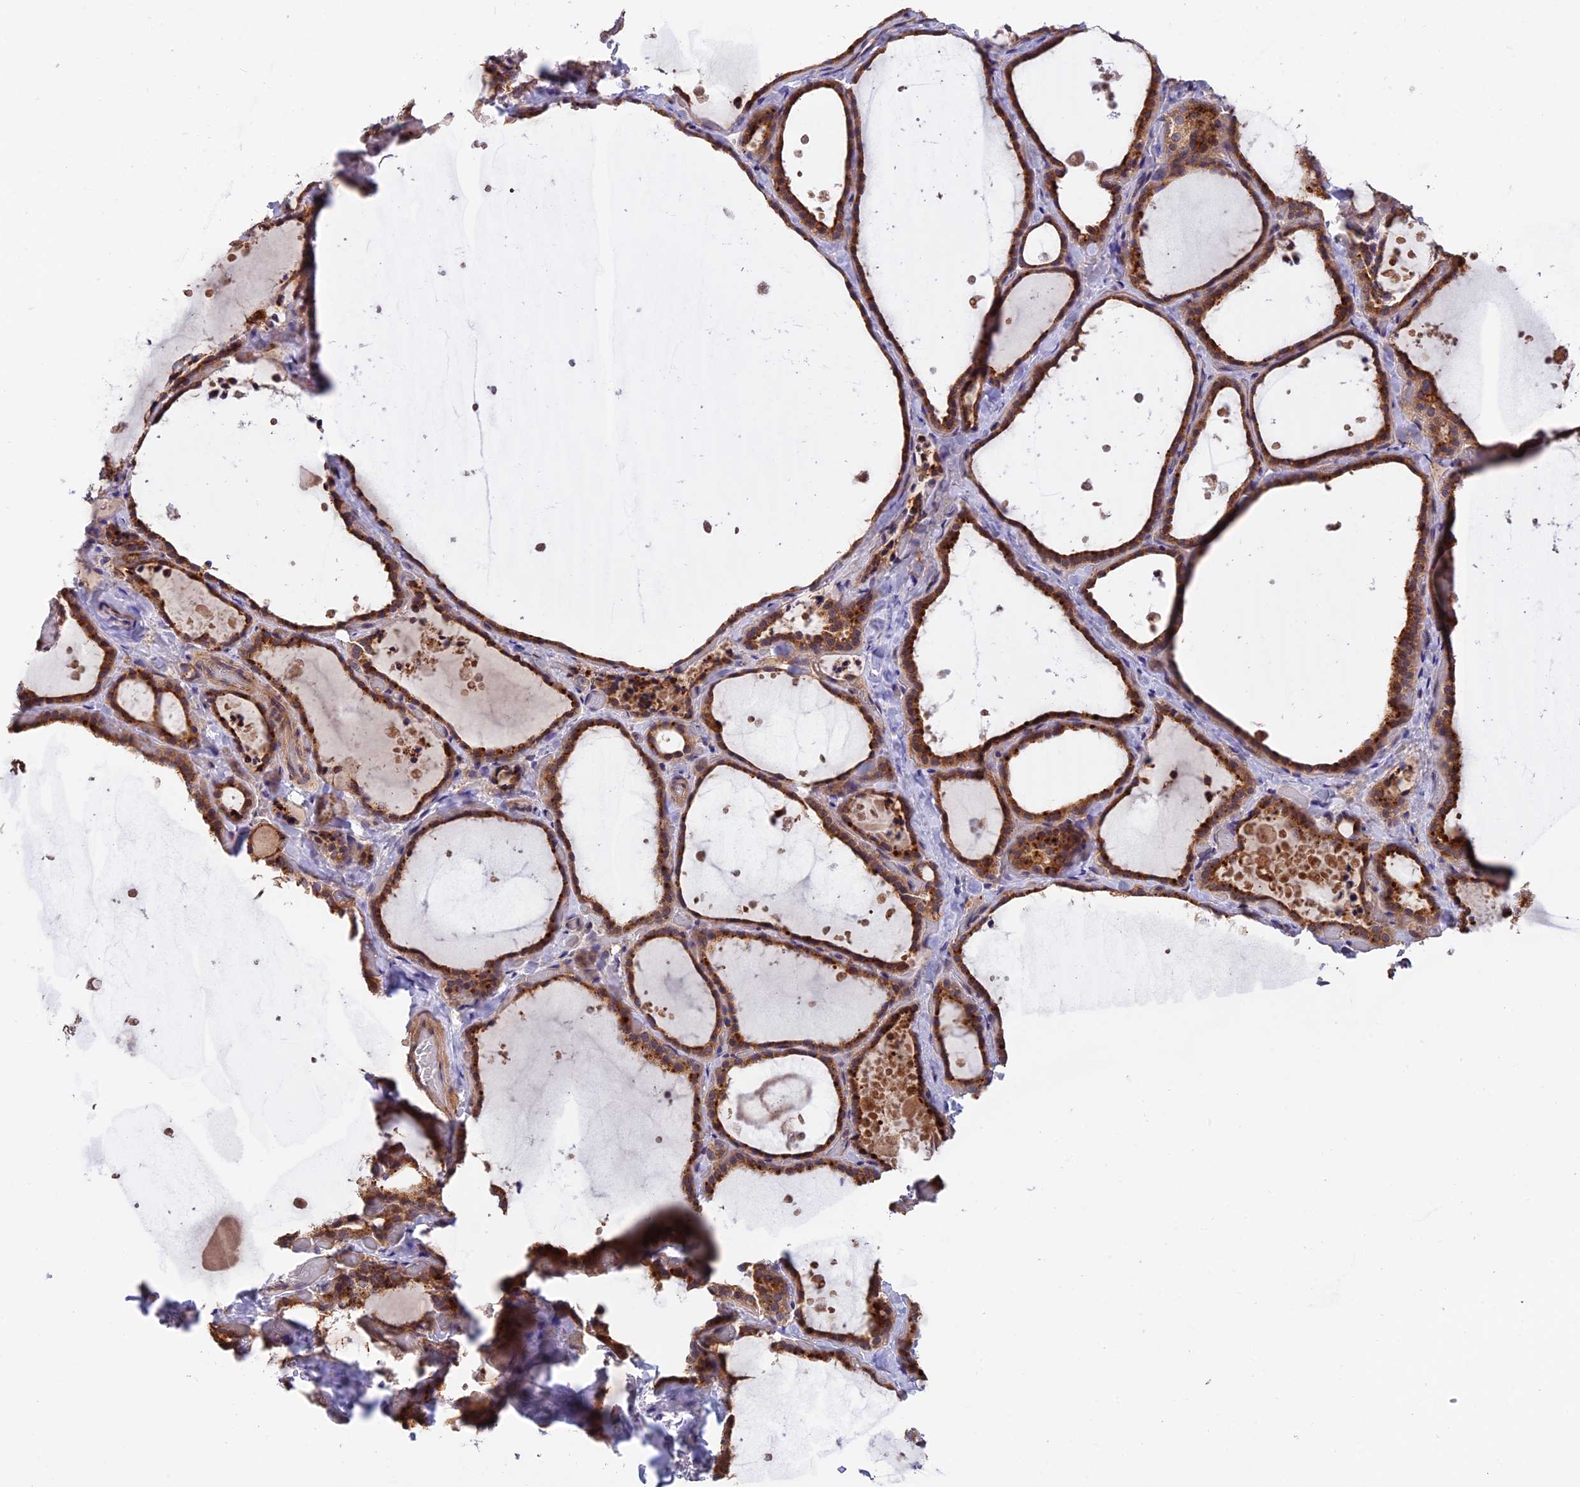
{"staining": {"intensity": "strong", "quantity": ">75%", "location": "cytoplasmic/membranous"}, "tissue": "thyroid gland", "cell_type": "Glandular cells", "image_type": "normal", "snomed": [{"axis": "morphology", "description": "Normal tissue, NOS"}, {"axis": "topography", "description": "Thyroid gland"}], "caption": "IHC of benign thyroid gland displays high levels of strong cytoplasmic/membranous positivity in approximately >75% of glandular cells.", "gene": "MNS1", "patient": {"sex": "female", "age": 44}}